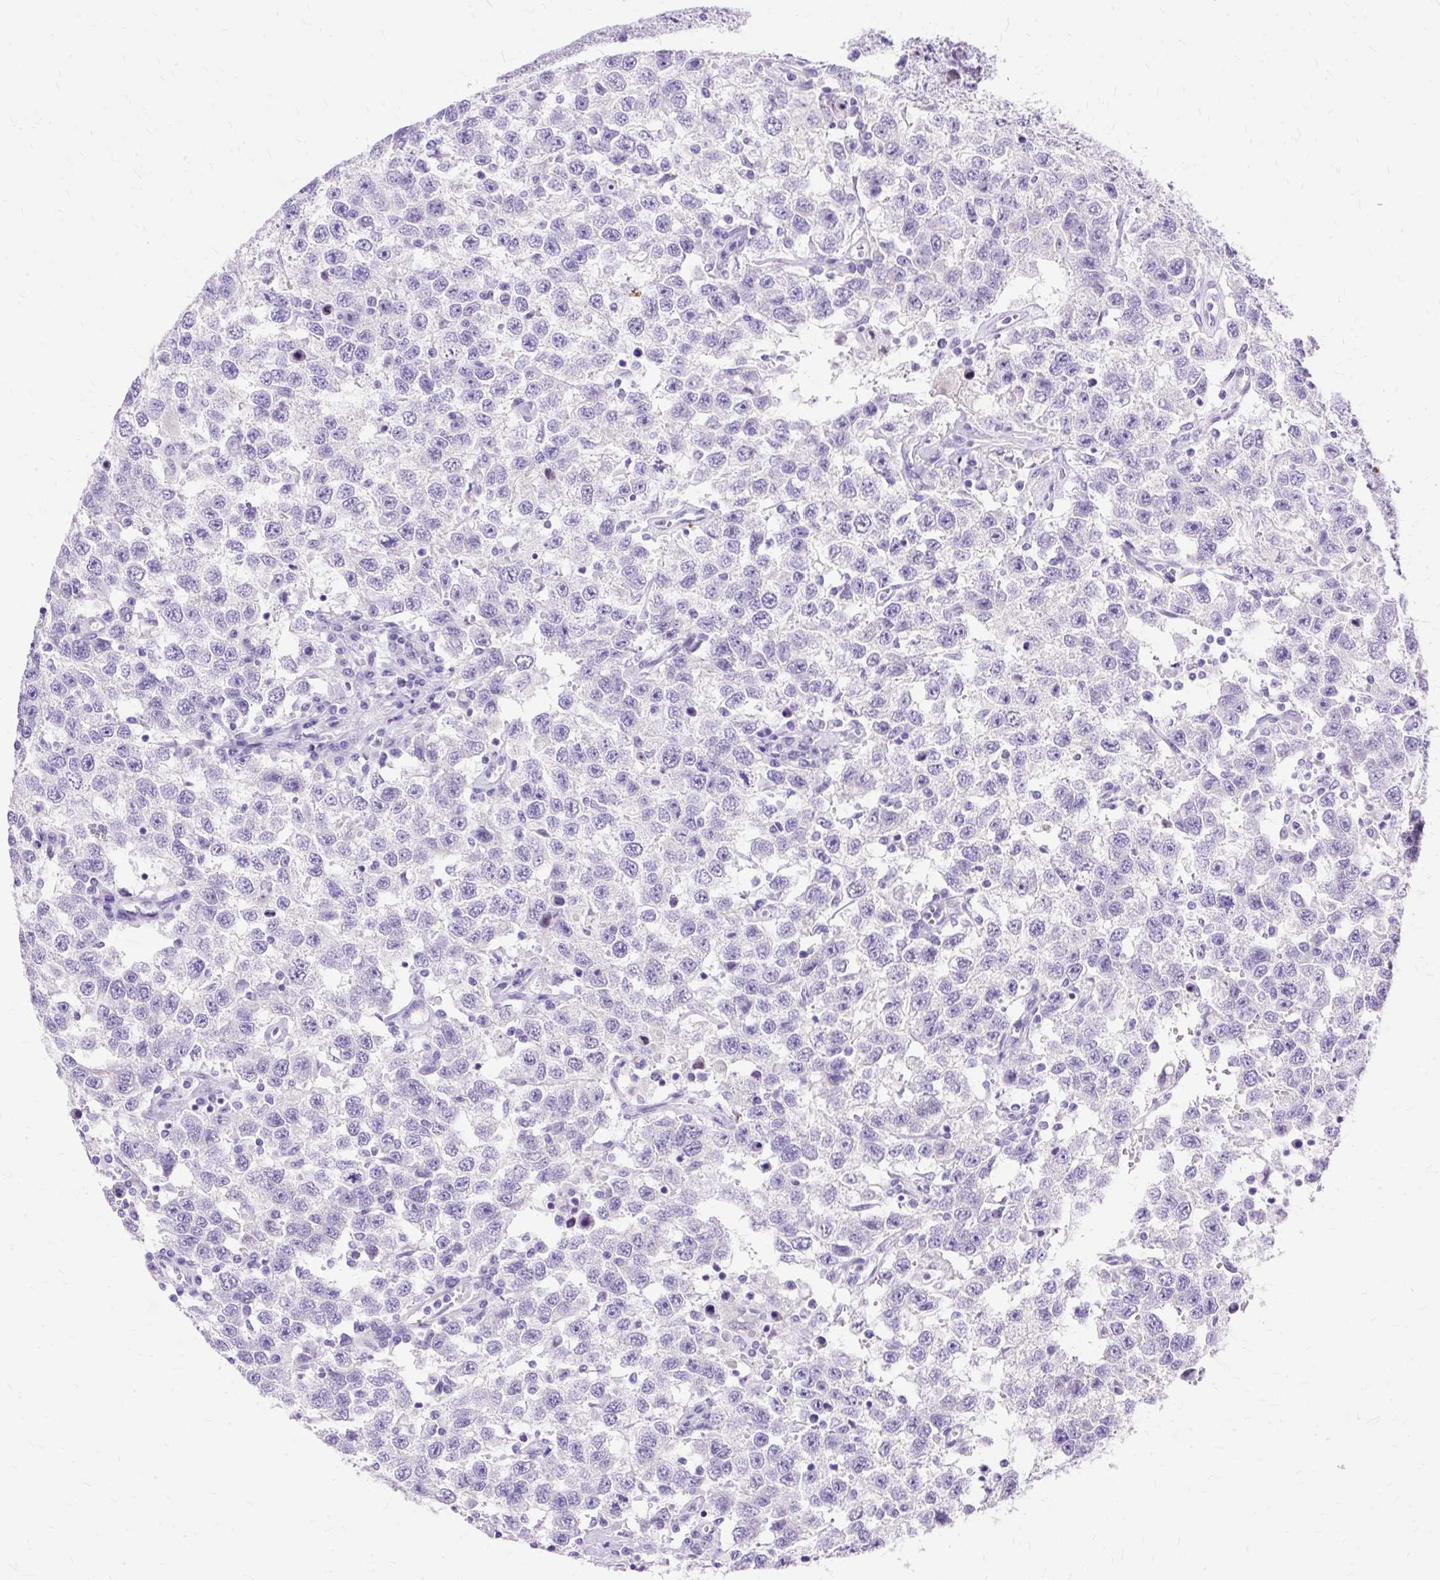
{"staining": {"intensity": "negative", "quantity": "none", "location": "none"}, "tissue": "testis cancer", "cell_type": "Tumor cells", "image_type": "cancer", "snomed": [{"axis": "morphology", "description": "Seminoma, NOS"}, {"axis": "topography", "description": "Testis"}], "caption": "The micrograph exhibits no staining of tumor cells in testis seminoma.", "gene": "MYO6", "patient": {"sex": "male", "age": 41}}